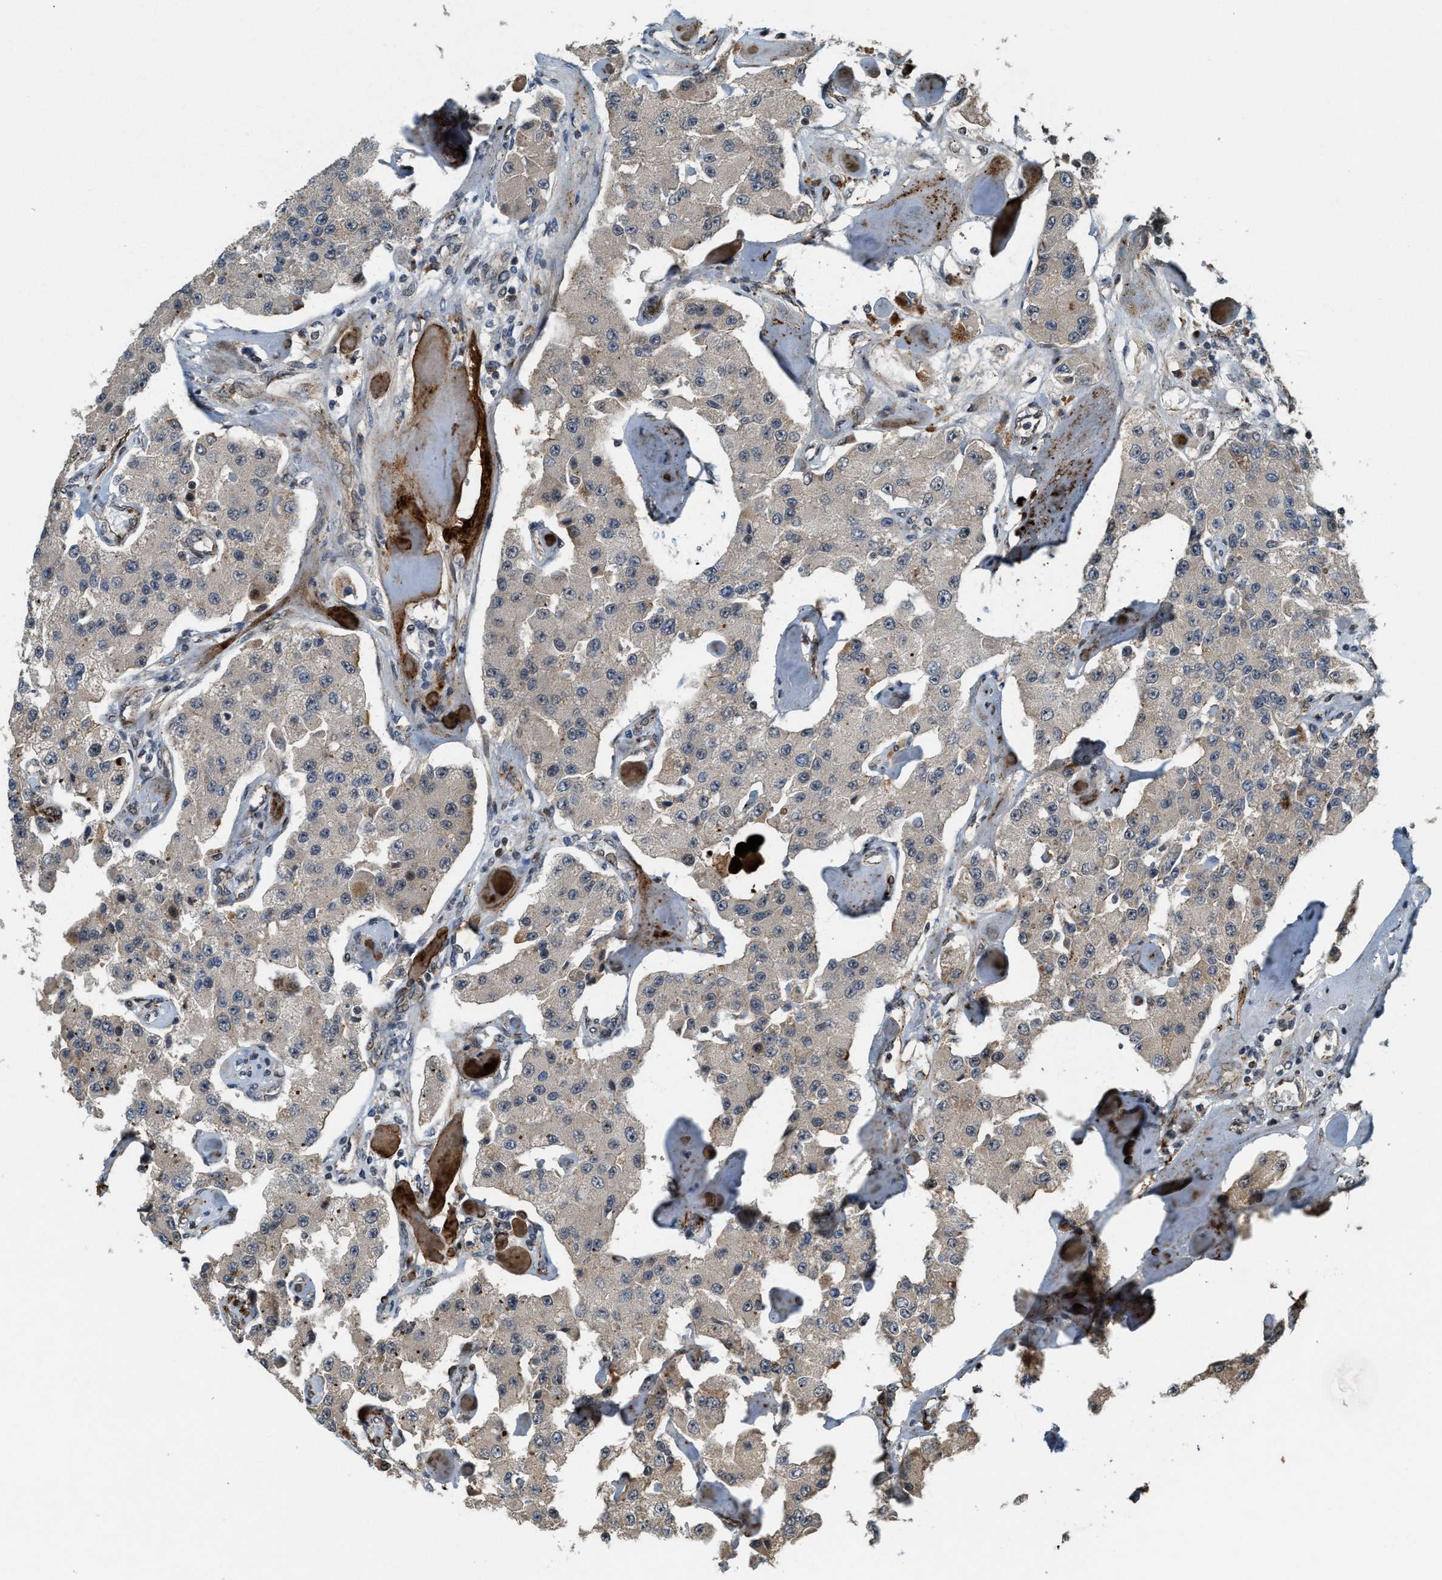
{"staining": {"intensity": "negative", "quantity": "none", "location": "none"}, "tissue": "carcinoid", "cell_type": "Tumor cells", "image_type": "cancer", "snomed": [{"axis": "morphology", "description": "Carcinoid, malignant, NOS"}, {"axis": "topography", "description": "Pancreas"}], "caption": "IHC of human carcinoid (malignant) shows no expression in tumor cells.", "gene": "DPF2", "patient": {"sex": "male", "age": 41}}